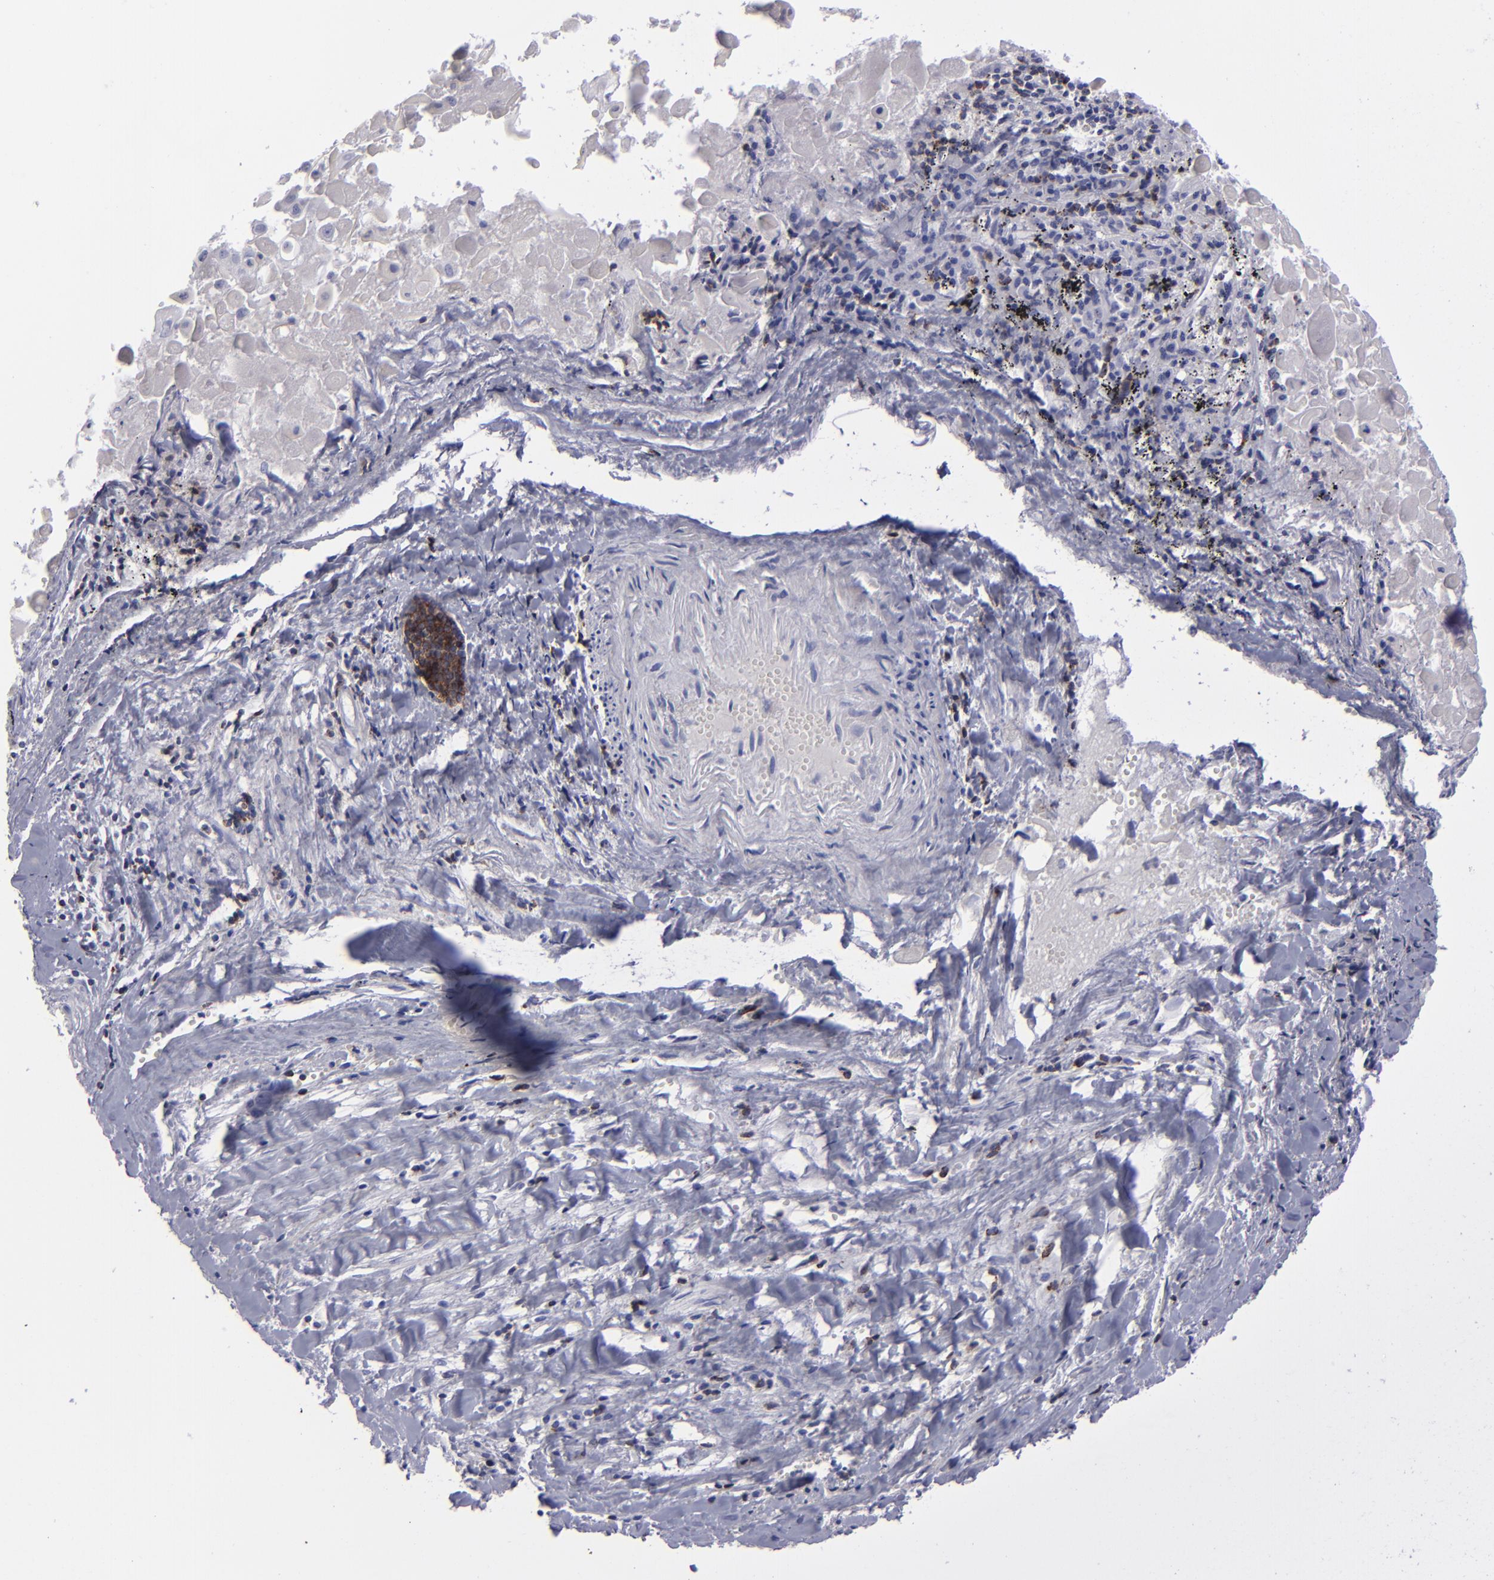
{"staining": {"intensity": "negative", "quantity": "none", "location": "none"}, "tissue": "lung cancer", "cell_type": "Tumor cells", "image_type": "cancer", "snomed": [{"axis": "morphology", "description": "Adenocarcinoma, NOS"}, {"axis": "topography", "description": "Lung"}], "caption": "The IHC histopathology image has no significant staining in tumor cells of lung adenocarcinoma tissue. (Brightfield microscopy of DAB immunohistochemistry at high magnification).", "gene": "CD2", "patient": {"sex": "male", "age": 60}}